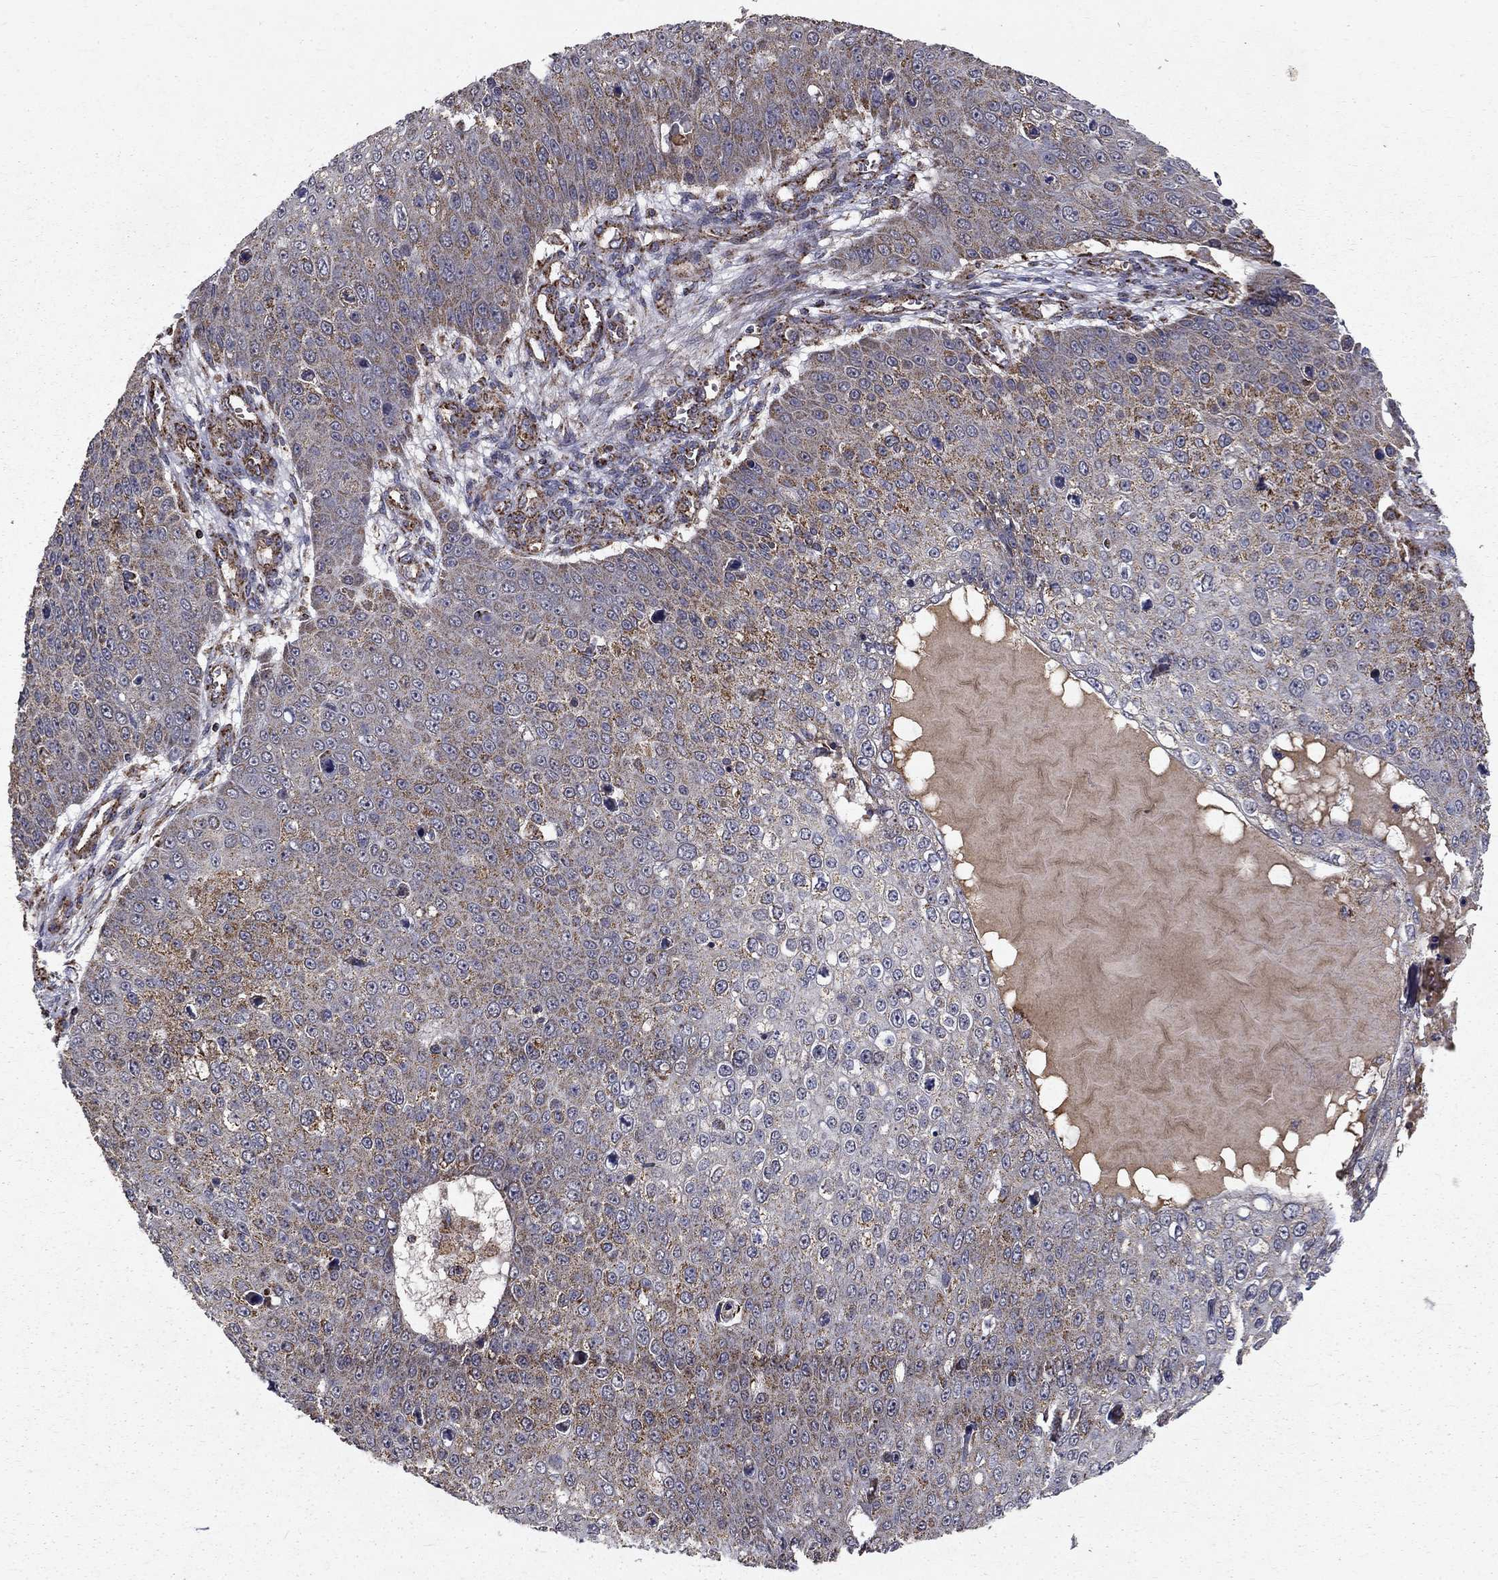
{"staining": {"intensity": "moderate", "quantity": "25%-75%", "location": "cytoplasmic/membranous"}, "tissue": "skin cancer", "cell_type": "Tumor cells", "image_type": "cancer", "snomed": [{"axis": "morphology", "description": "Squamous cell carcinoma, NOS"}, {"axis": "topography", "description": "Skin"}], "caption": "Tumor cells display medium levels of moderate cytoplasmic/membranous staining in approximately 25%-75% of cells in skin cancer (squamous cell carcinoma). The staining was performed using DAB (3,3'-diaminobenzidine), with brown indicating positive protein expression. Nuclei are stained blue with hematoxylin.", "gene": "NDUFS8", "patient": {"sex": "male", "age": 71}}